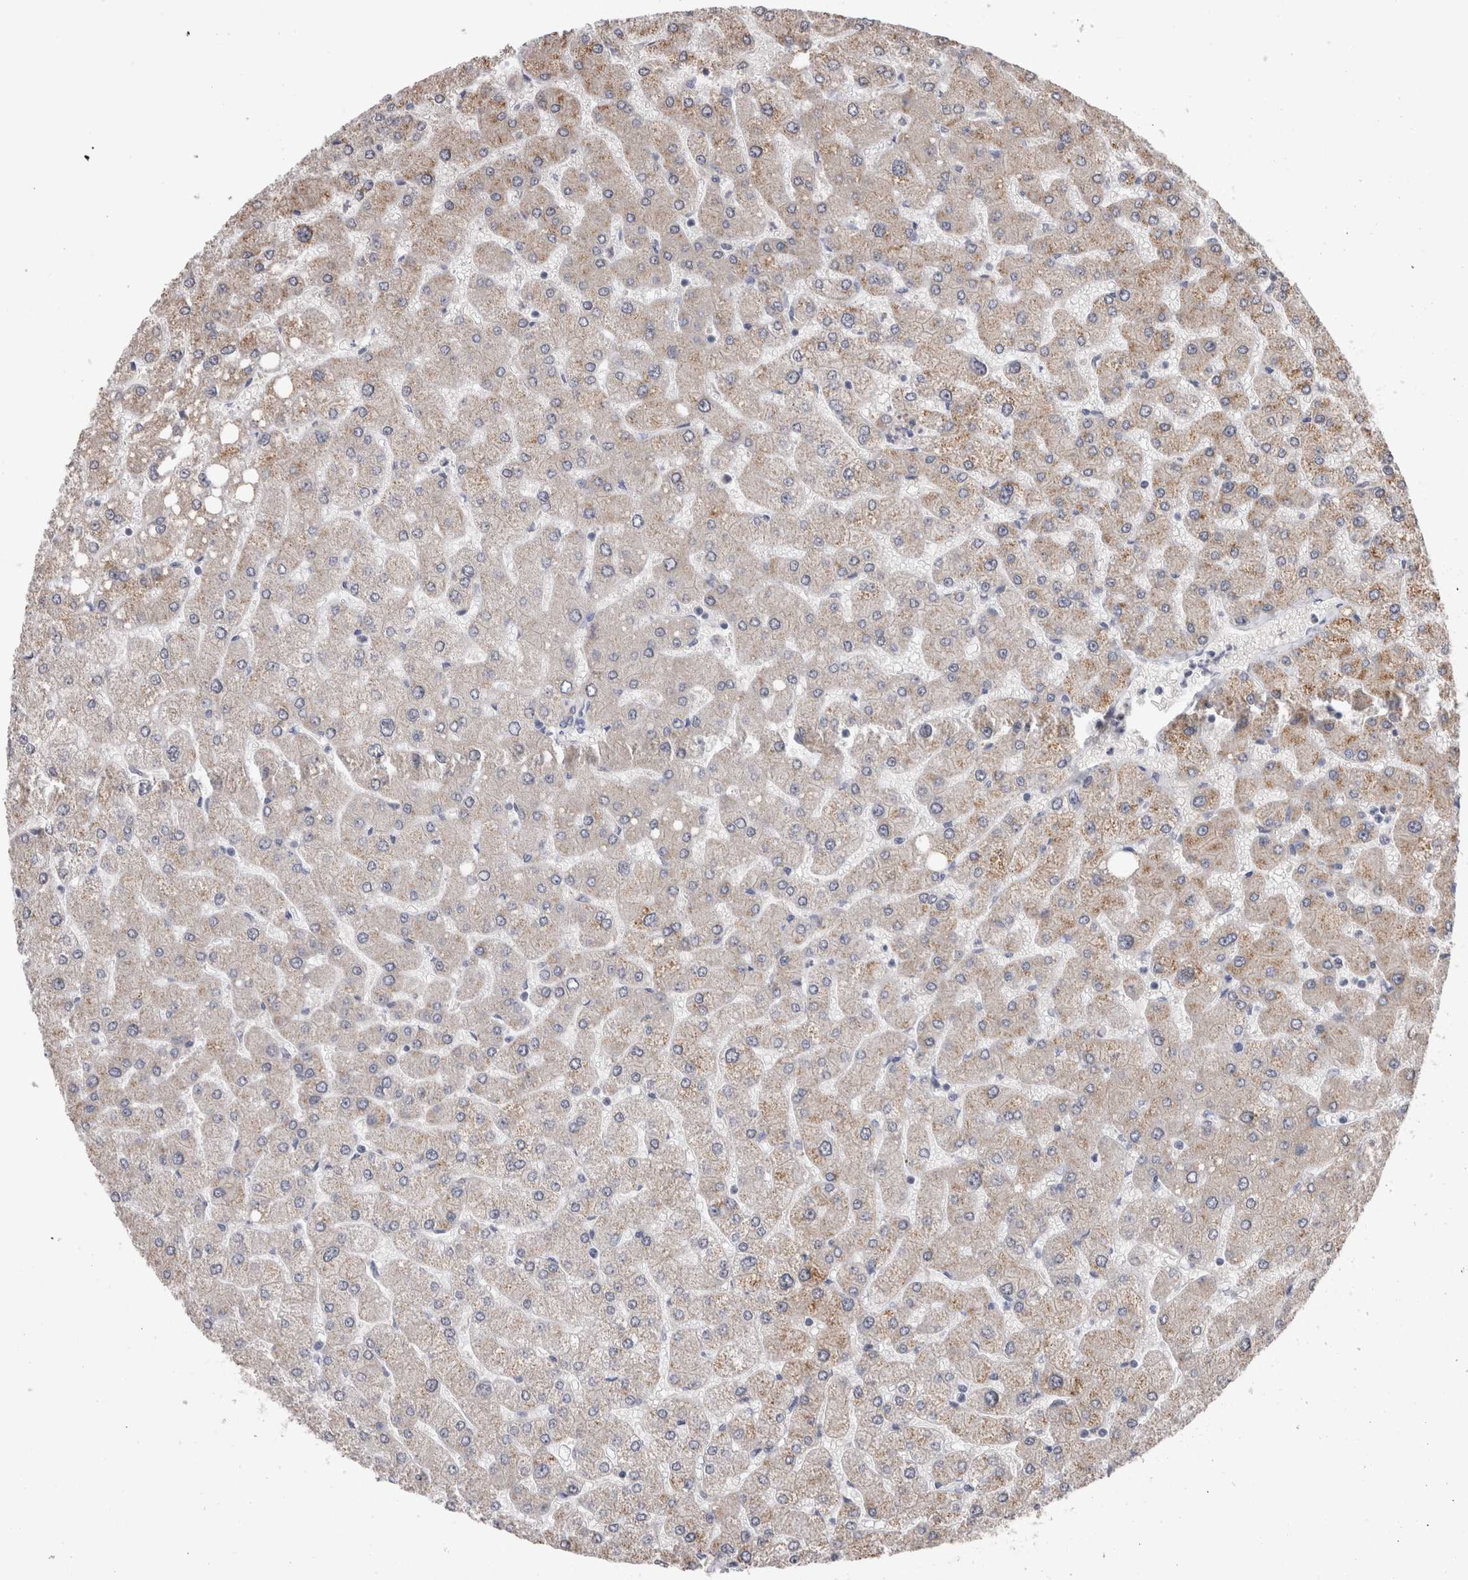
{"staining": {"intensity": "negative", "quantity": "none", "location": "none"}, "tissue": "liver", "cell_type": "Cholangiocytes", "image_type": "normal", "snomed": [{"axis": "morphology", "description": "Normal tissue, NOS"}, {"axis": "topography", "description": "Liver"}], "caption": "IHC photomicrograph of benign liver: human liver stained with DAB (3,3'-diaminobenzidine) exhibits no significant protein expression in cholangiocytes. The staining was performed using DAB to visualize the protein expression in brown, while the nuclei were stained in blue with hematoxylin (Magnification: 20x).", "gene": "OTOR", "patient": {"sex": "male", "age": 55}}